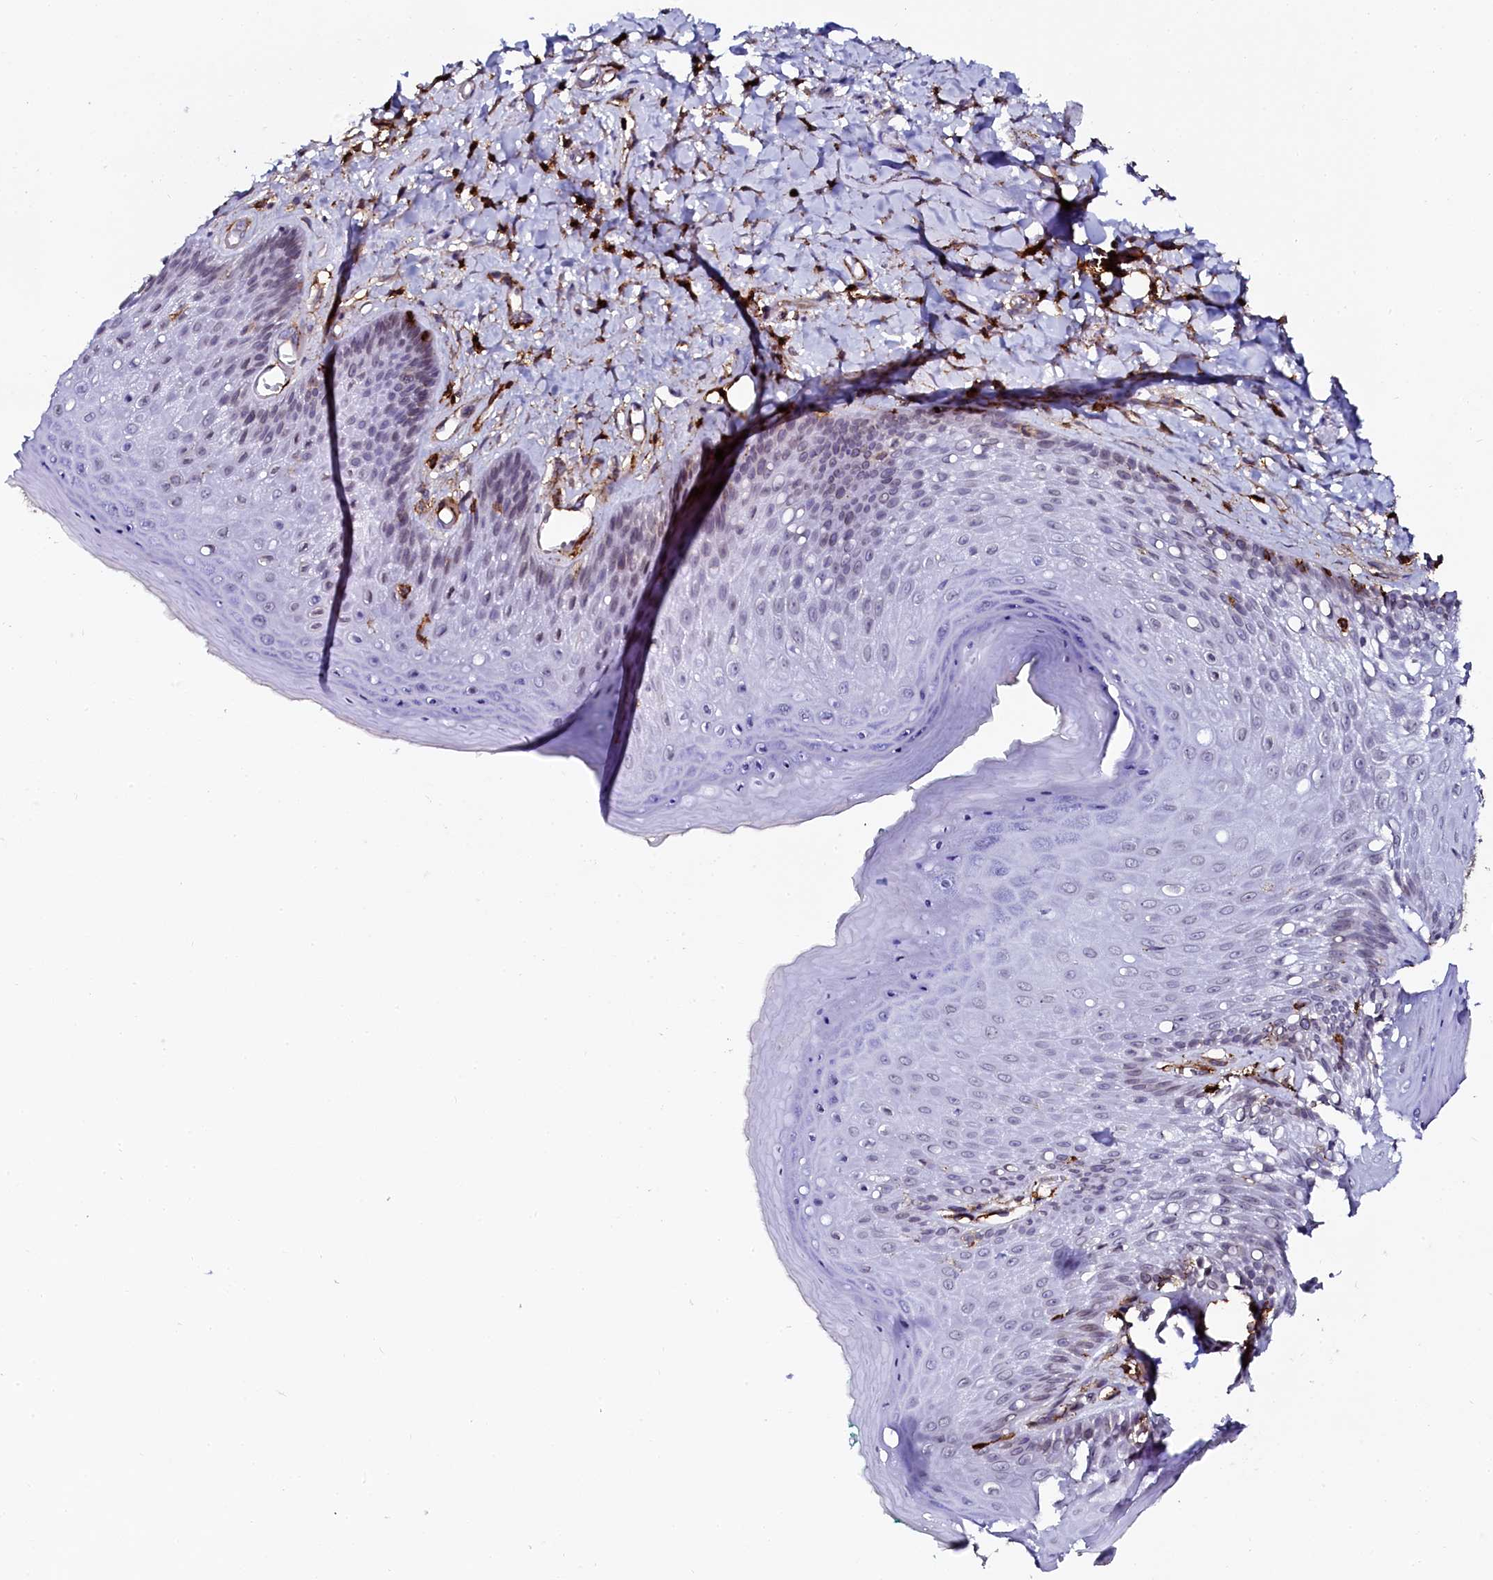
{"staining": {"intensity": "negative", "quantity": "none", "location": "none"}, "tissue": "skin", "cell_type": "Epidermal cells", "image_type": "normal", "snomed": [{"axis": "morphology", "description": "Normal tissue, NOS"}, {"axis": "topography", "description": "Anal"}], "caption": "Protein analysis of unremarkable skin displays no significant expression in epidermal cells.", "gene": "AAAS", "patient": {"sex": "male", "age": 78}}